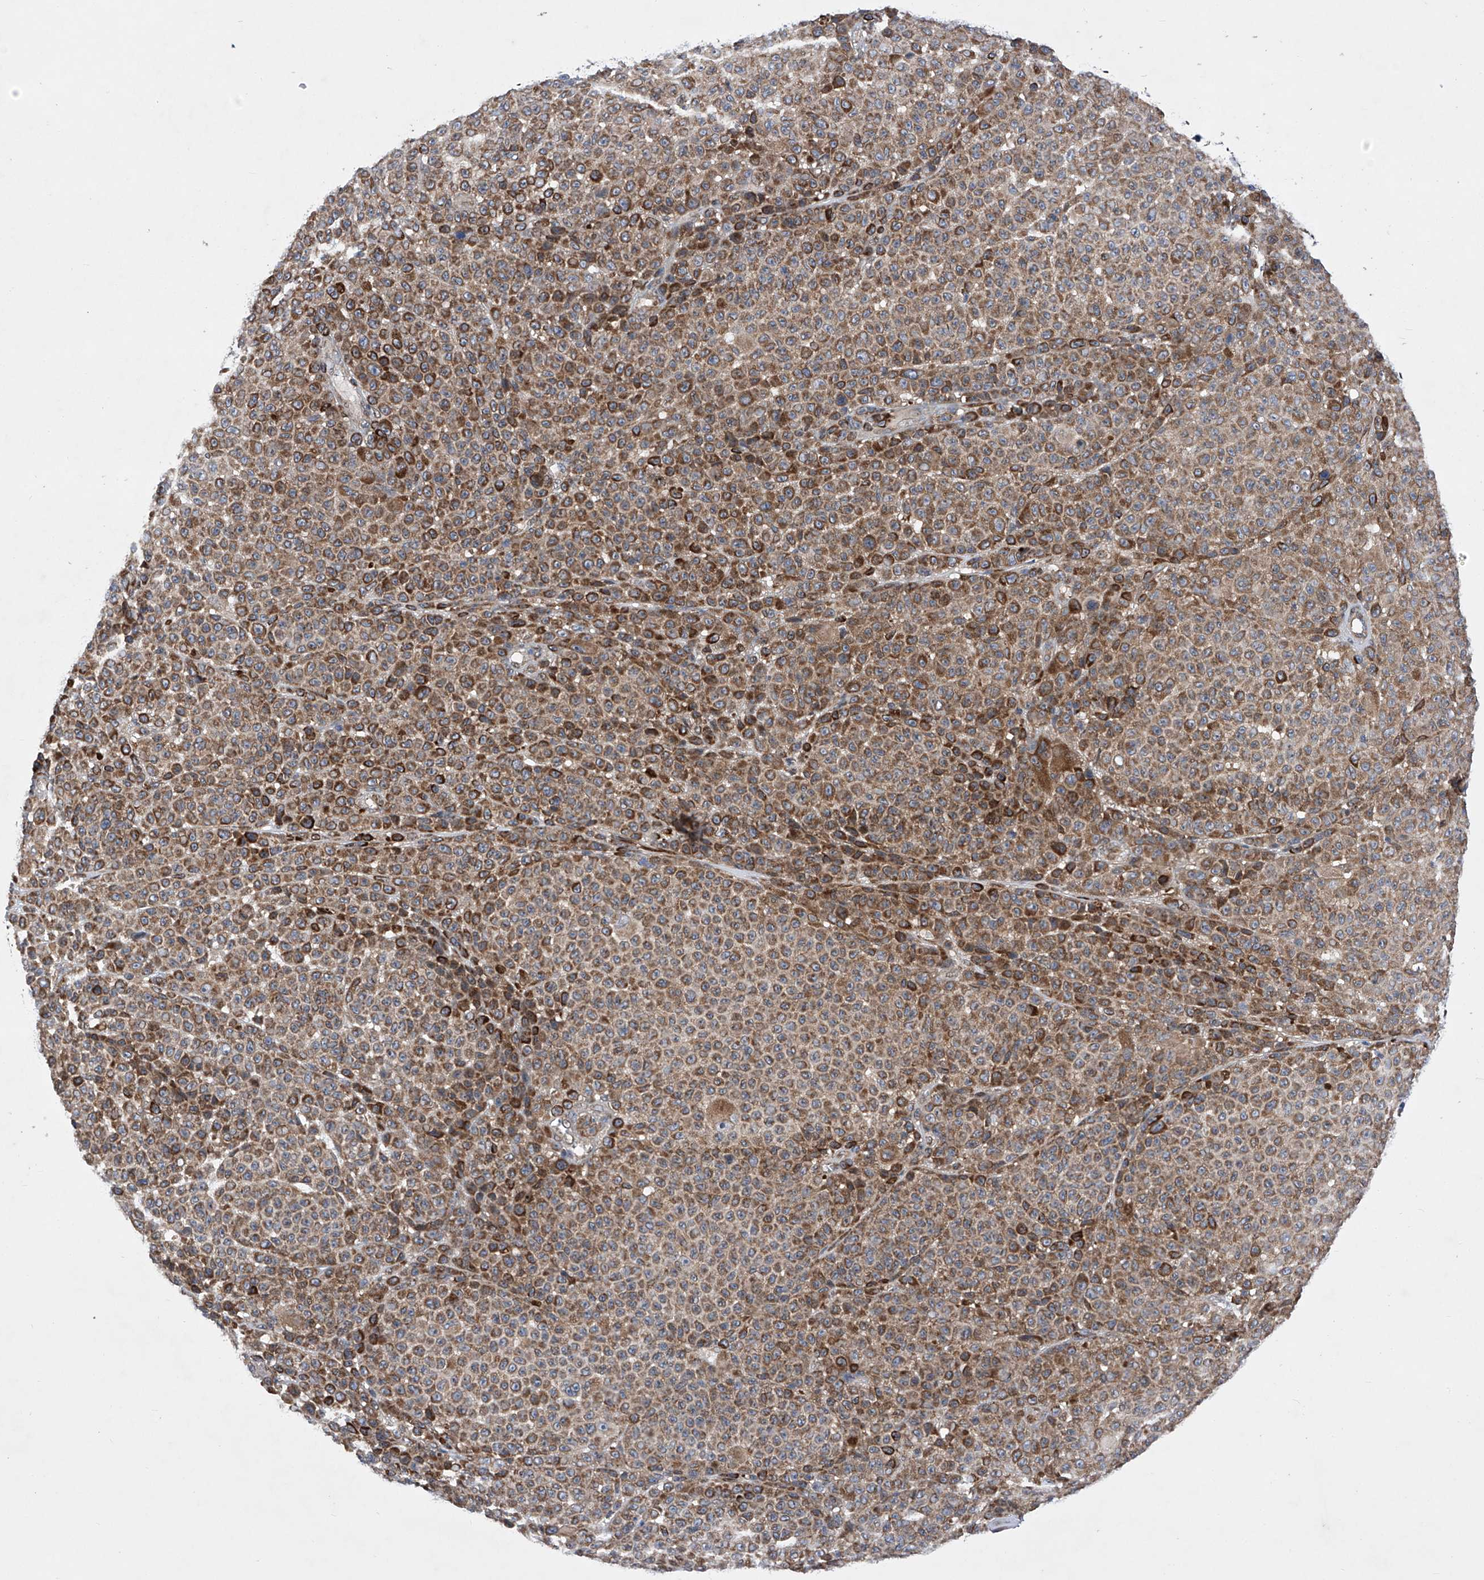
{"staining": {"intensity": "moderate", "quantity": ">75%", "location": "cytoplasmic/membranous"}, "tissue": "melanoma", "cell_type": "Tumor cells", "image_type": "cancer", "snomed": [{"axis": "morphology", "description": "Malignant melanoma, NOS"}, {"axis": "topography", "description": "Skin"}], "caption": "Protein expression analysis of malignant melanoma exhibits moderate cytoplasmic/membranous positivity in about >75% of tumor cells.", "gene": "KTI12", "patient": {"sex": "female", "age": 94}}